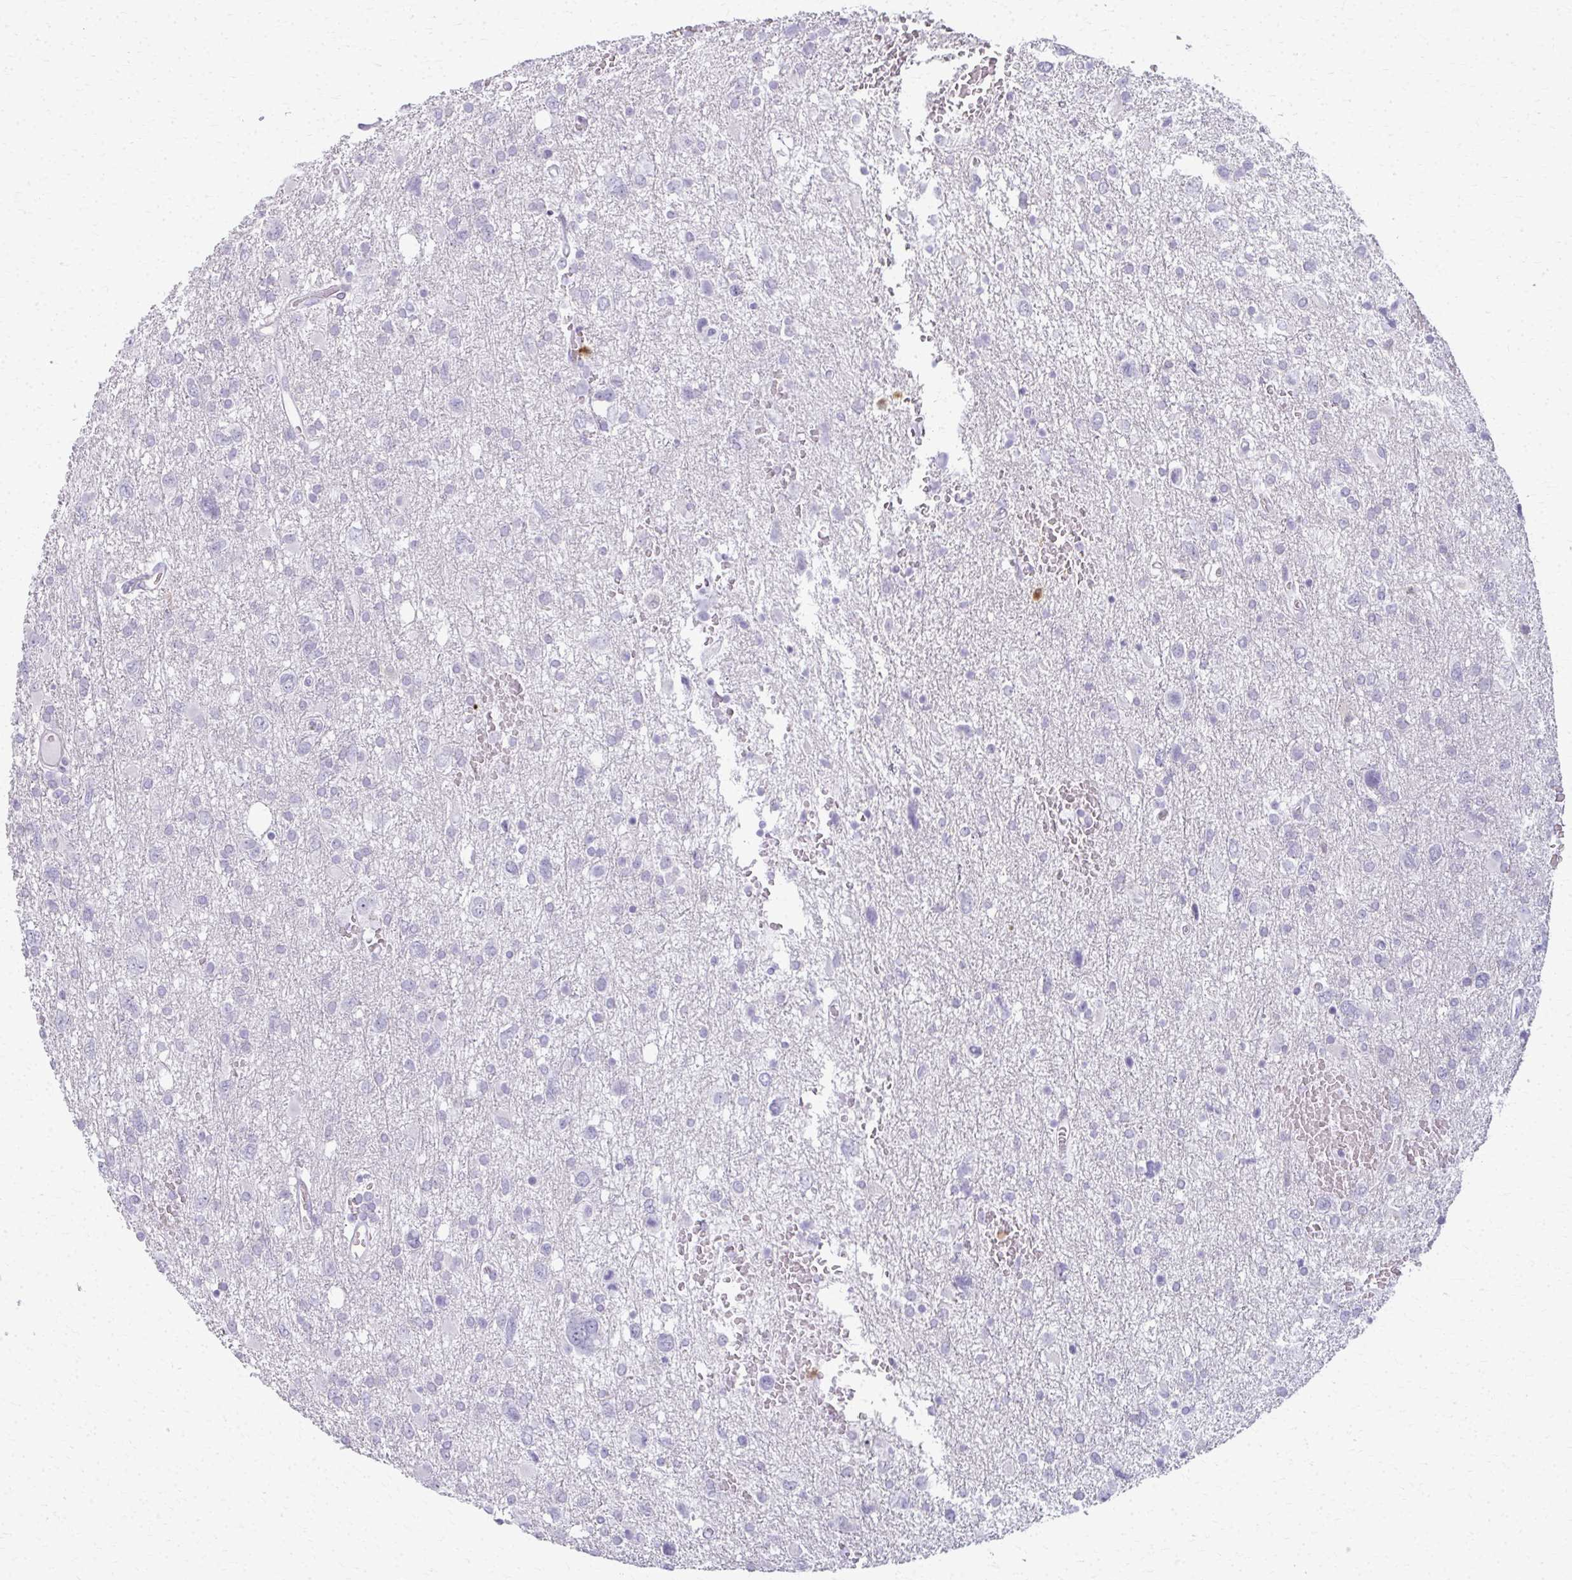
{"staining": {"intensity": "negative", "quantity": "none", "location": "none"}, "tissue": "glioma", "cell_type": "Tumor cells", "image_type": "cancer", "snomed": [{"axis": "morphology", "description": "Glioma, malignant, High grade"}, {"axis": "topography", "description": "Brain"}], "caption": "IHC image of malignant glioma (high-grade) stained for a protein (brown), which exhibits no positivity in tumor cells.", "gene": "CA3", "patient": {"sex": "male", "age": 61}}